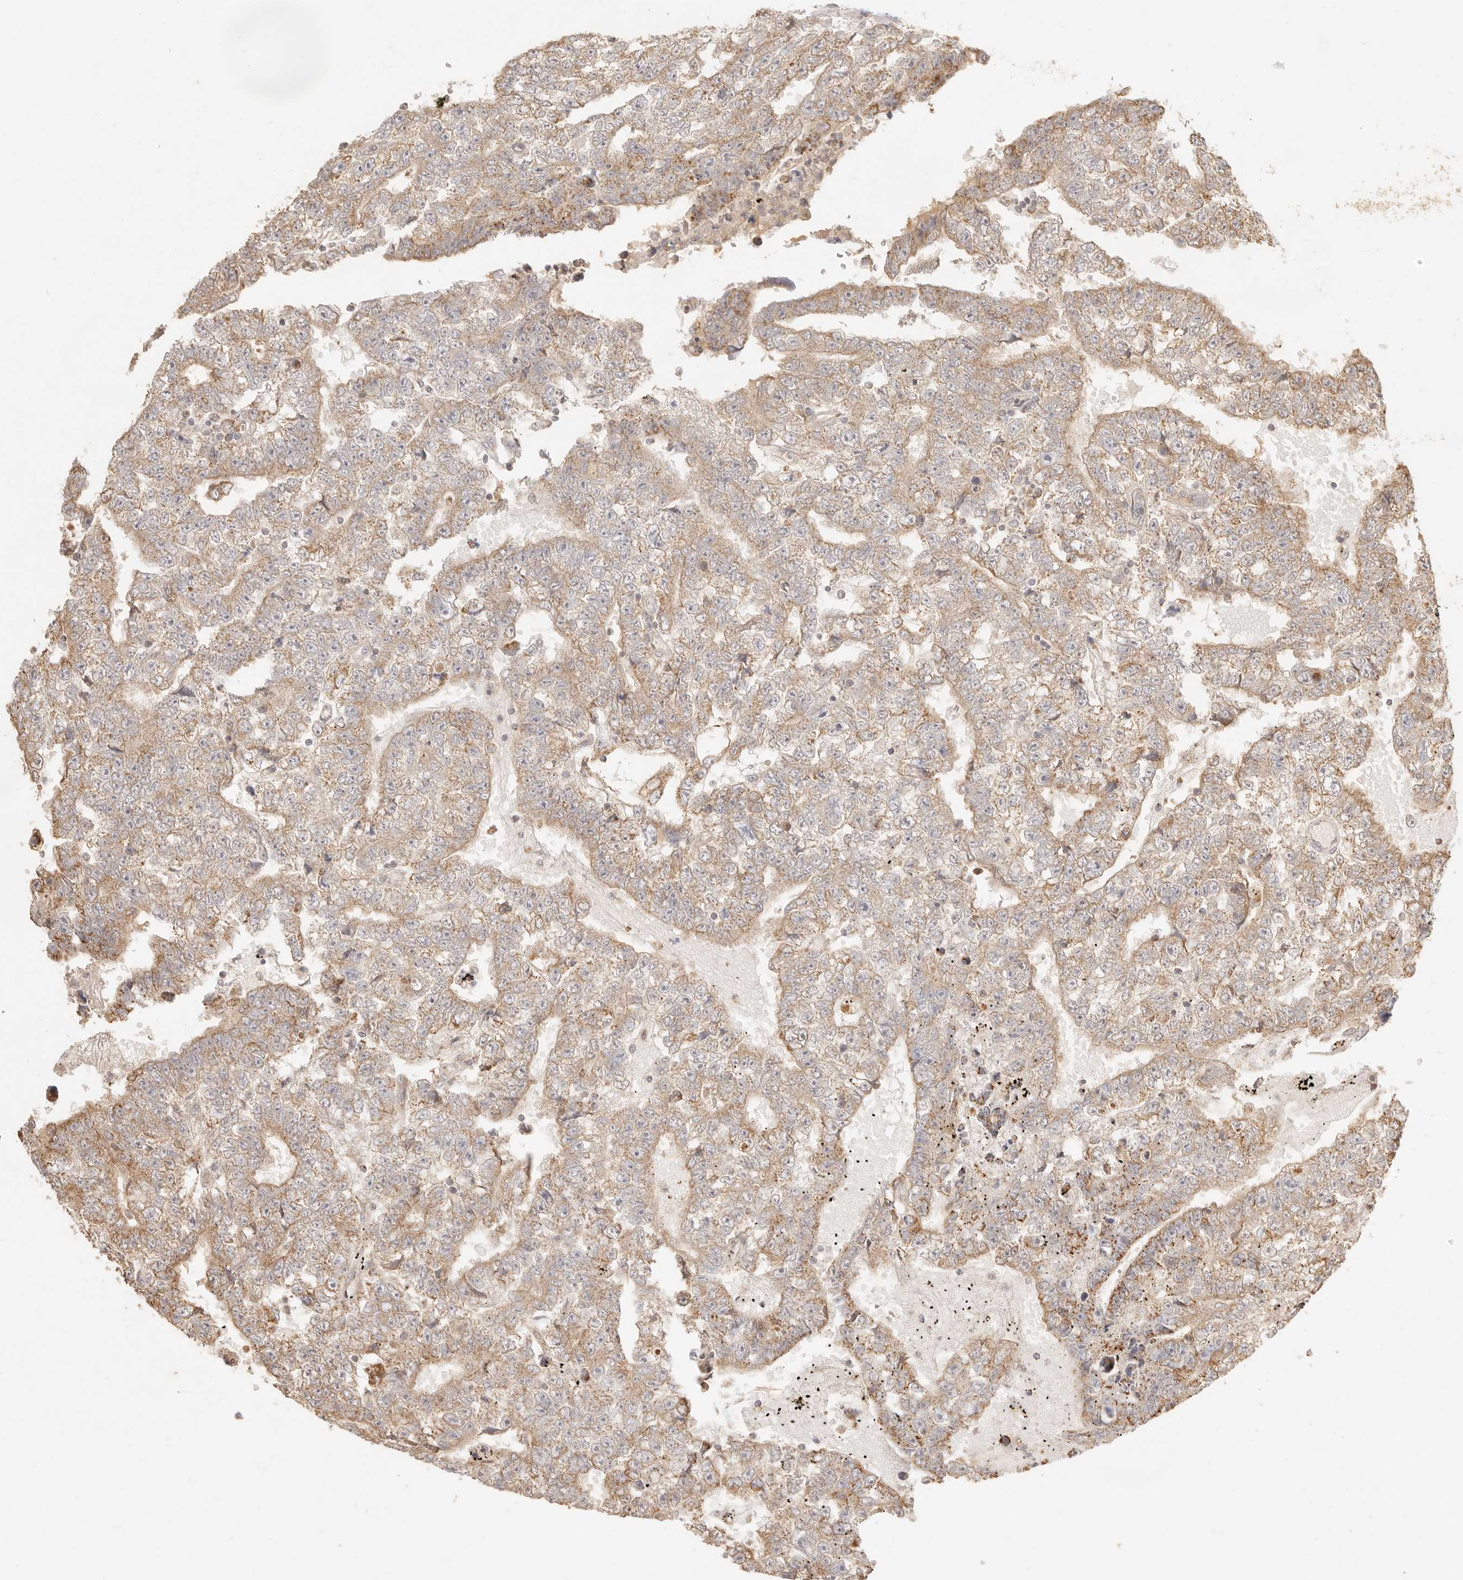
{"staining": {"intensity": "moderate", "quantity": ">75%", "location": "cytoplasmic/membranous"}, "tissue": "testis cancer", "cell_type": "Tumor cells", "image_type": "cancer", "snomed": [{"axis": "morphology", "description": "Carcinoma, Embryonal, NOS"}, {"axis": "topography", "description": "Testis"}], "caption": "Testis embryonal carcinoma stained with DAB (3,3'-diaminobenzidine) IHC demonstrates medium levels of moderate cytoplasmic/membranous staining in approximately >75% of tumor cells.", "gene": "CPLANE2", "patient": {"sex": "male", "age": 25}}